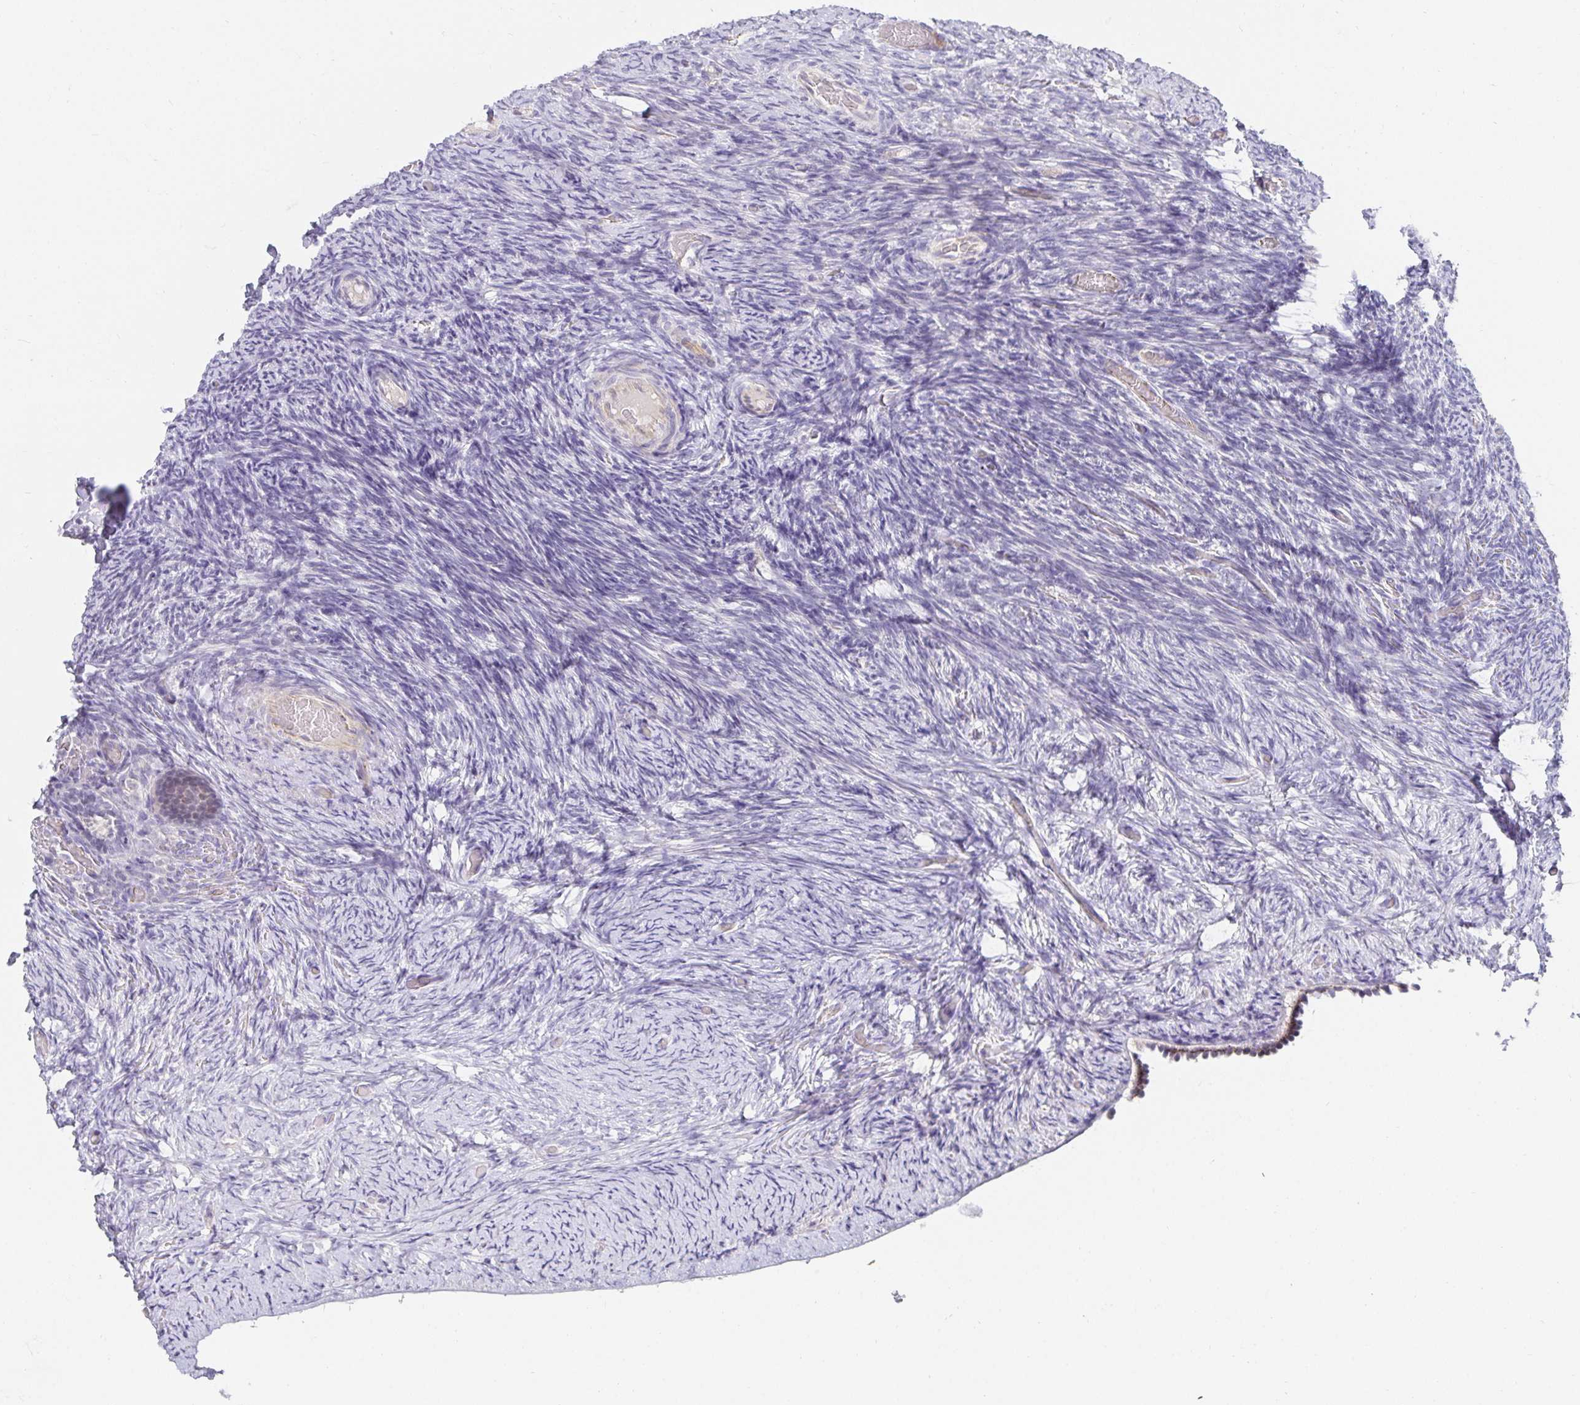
{"staining": {"intensity": "negative", "quantity": "none", "location": "none"}, "tissue": "ovary", "cell_type": "Ovarian stroma cells", "image_type": "normal", "snomed": [{"axis": "morphology", "description": "Normal tissue, NOS"}, {"axis": "topography", "description": "Ovary"}], "caption": "This is a photomicrograph of IHC staining of normal ovary, which shows no expression in ovarian stroma cells.", "gene": "PDX1", "patient": {"sex": "female", "age": 34}}